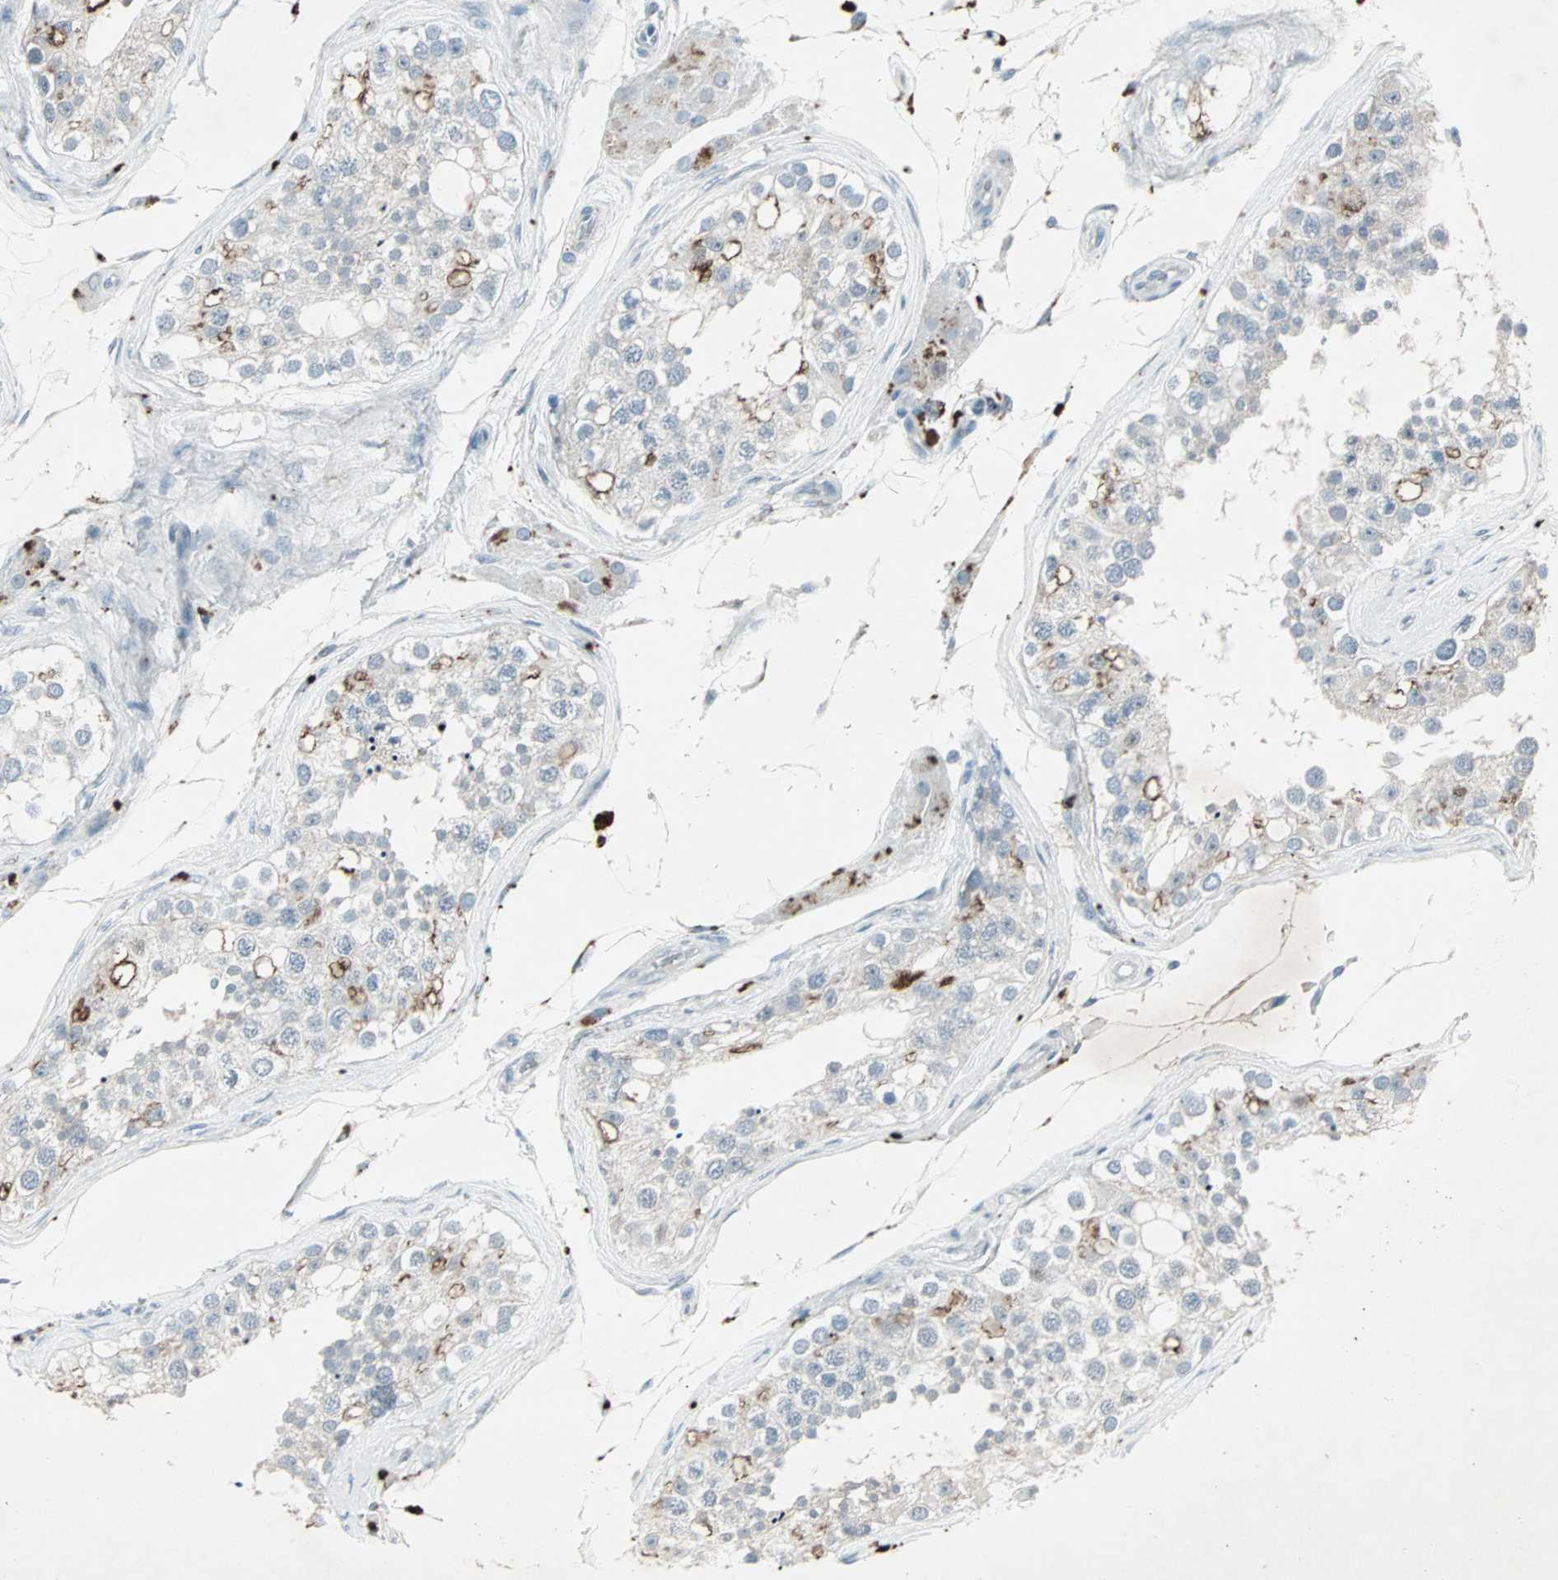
{"staining": {"intensity": "negative", "quantity": "none", "location": "none"}, "tissue": "testis", "cell_type": "Cells in seminiferous ducts", "image_type": "normal", "snomed": [{"axis": "morphology", "description": "Normal tissue, NOS"}, {"axis": "topography", "description": "Testis"}], "caption": "Immunohistochemistry image of benign testis: human testis stained with DAB (3,3'-diaminobenzidine) exhibits no significant protein staining in cells in seminiferous ducts.", "gene": "LANCL3", "patient": {"sex": "male", "age": 68}}